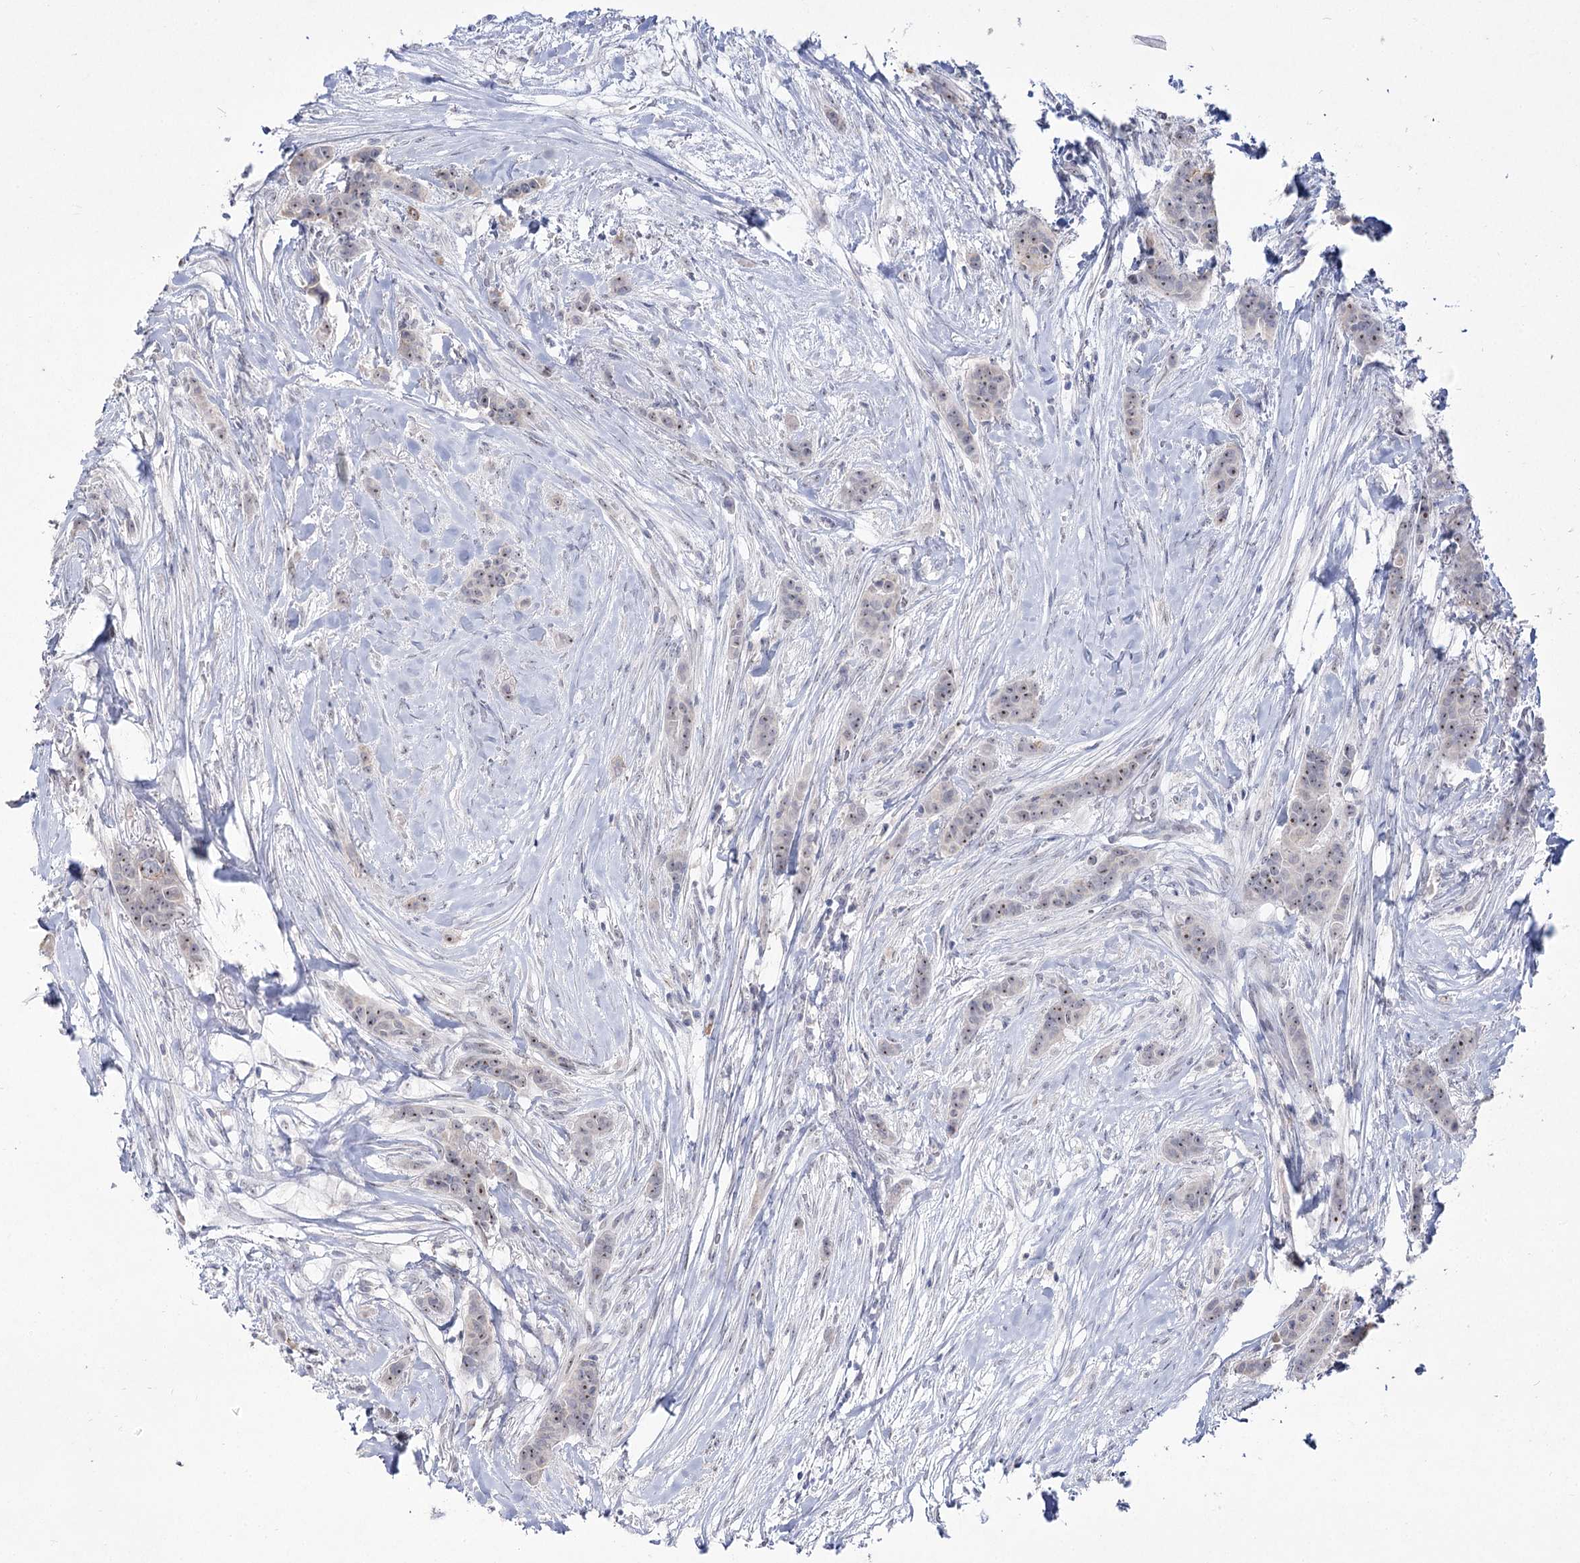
{"staining": {"intensity": "negative", "quantity": "none", "location": "none"}, "tissue": "breast cancer", "cell_type": "Tumor cells", "image_type": "cancer", "snomed": [{"axis": "morphology", "description": "Duct carcinoma"}, {"axis": "topography", "description": "Breast"}], "caption": "A photomicrograph of breast cancer (infiltrating ductal carcinoma) stained for a protein exhibits no brown staining in tumor cells.", "gene": "DDX50", "patient": {"sex": "female", "age": 40}}